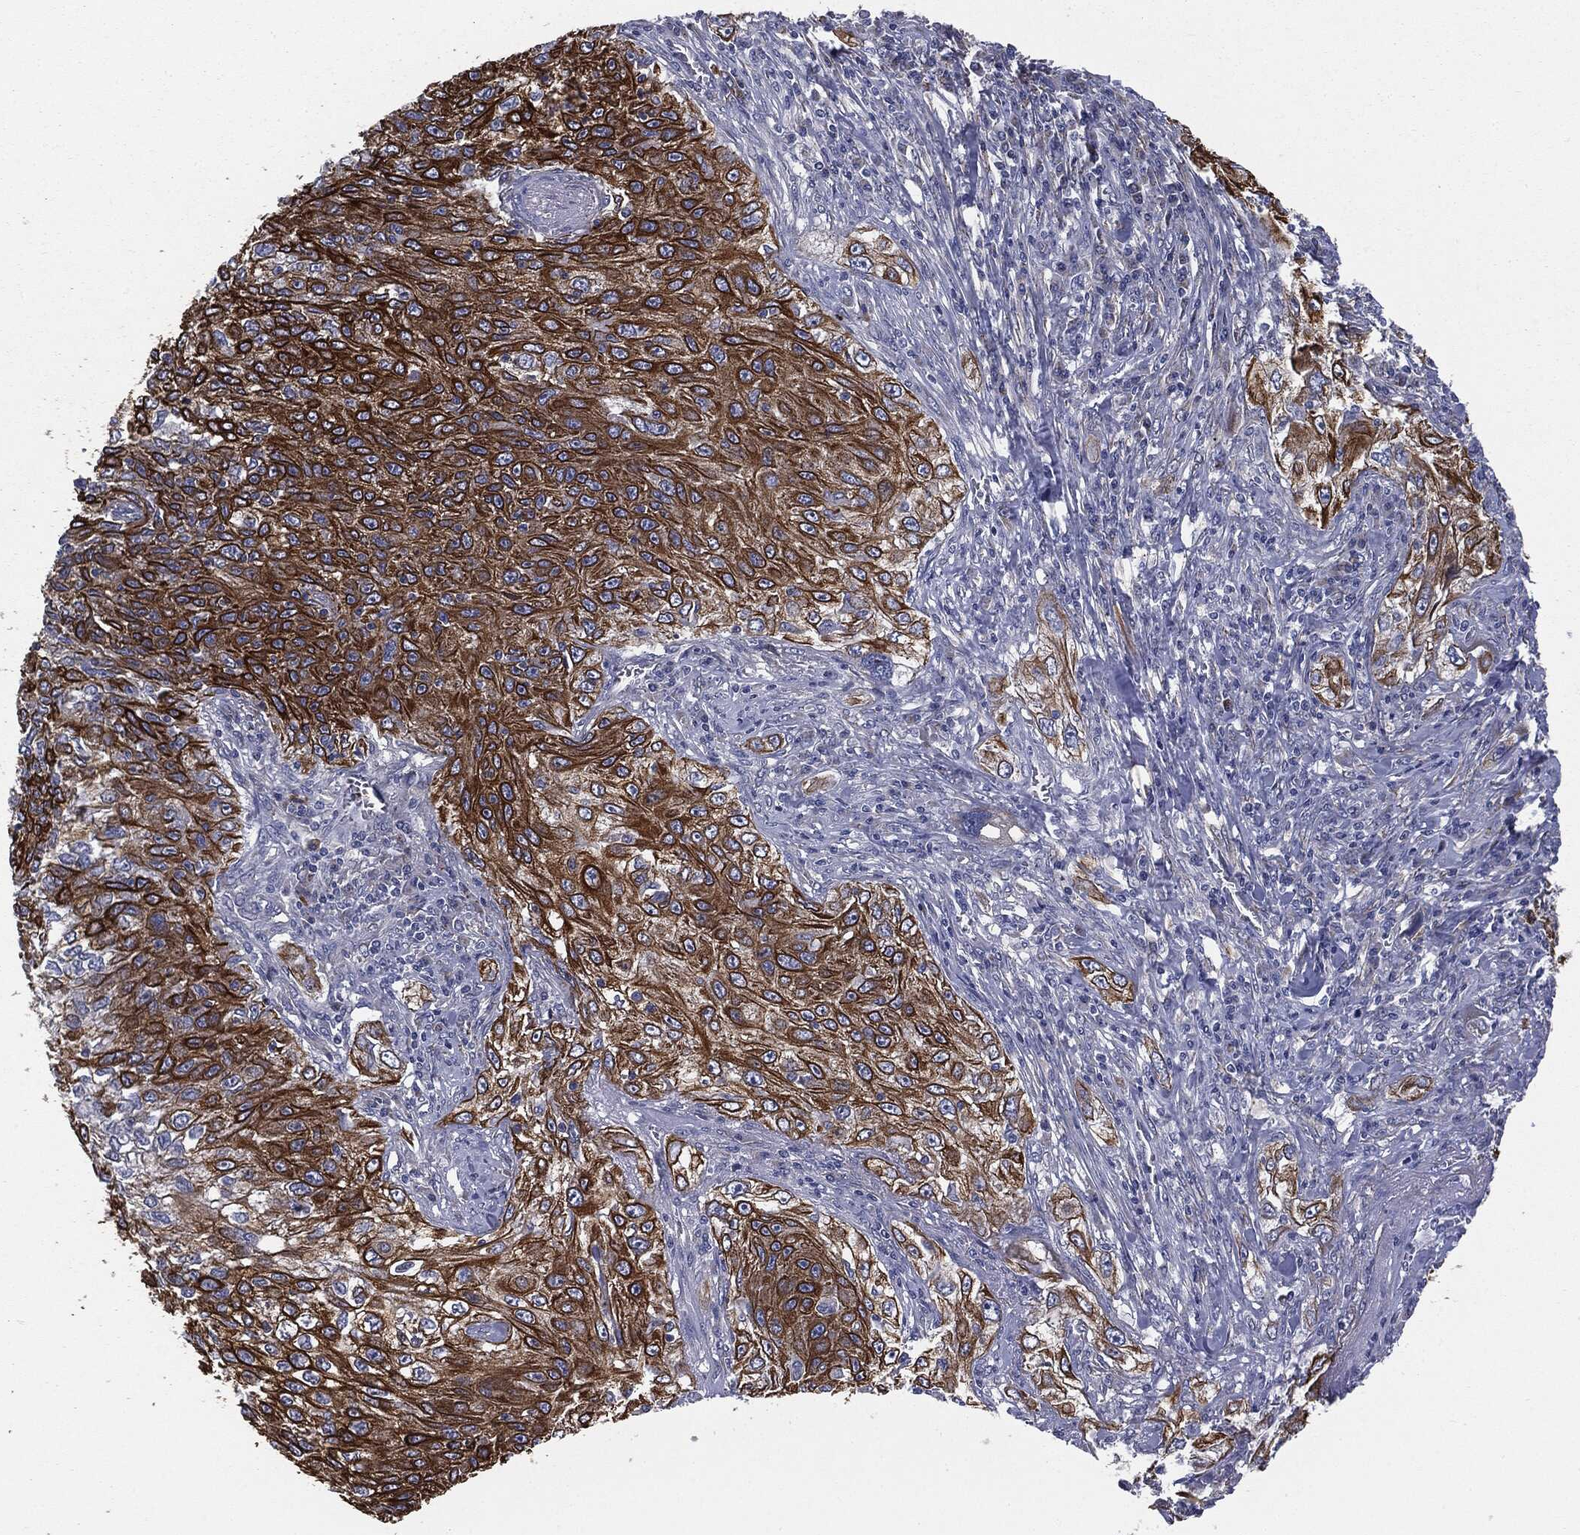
{"staining": {"intensity": "strong", "quantity": ">75%", "location": "cytoplasmic/membranous"}, "tissue": "lung cancer", "cell_type": "Tumor cells", "image_type": "cancer", "snomed": [{"axis": "morphology", "description": "Squamous cell carcinoma, NOS"}, {"axis": "topography", "description": "Lung"}], "caption": "Protein staining reveals strong cytoplasmic/membranous expression in approximately >75% of tumor cells in lung cancer.", "gene": "KRT5", "patient": {"sex": "female", "age": 69}}